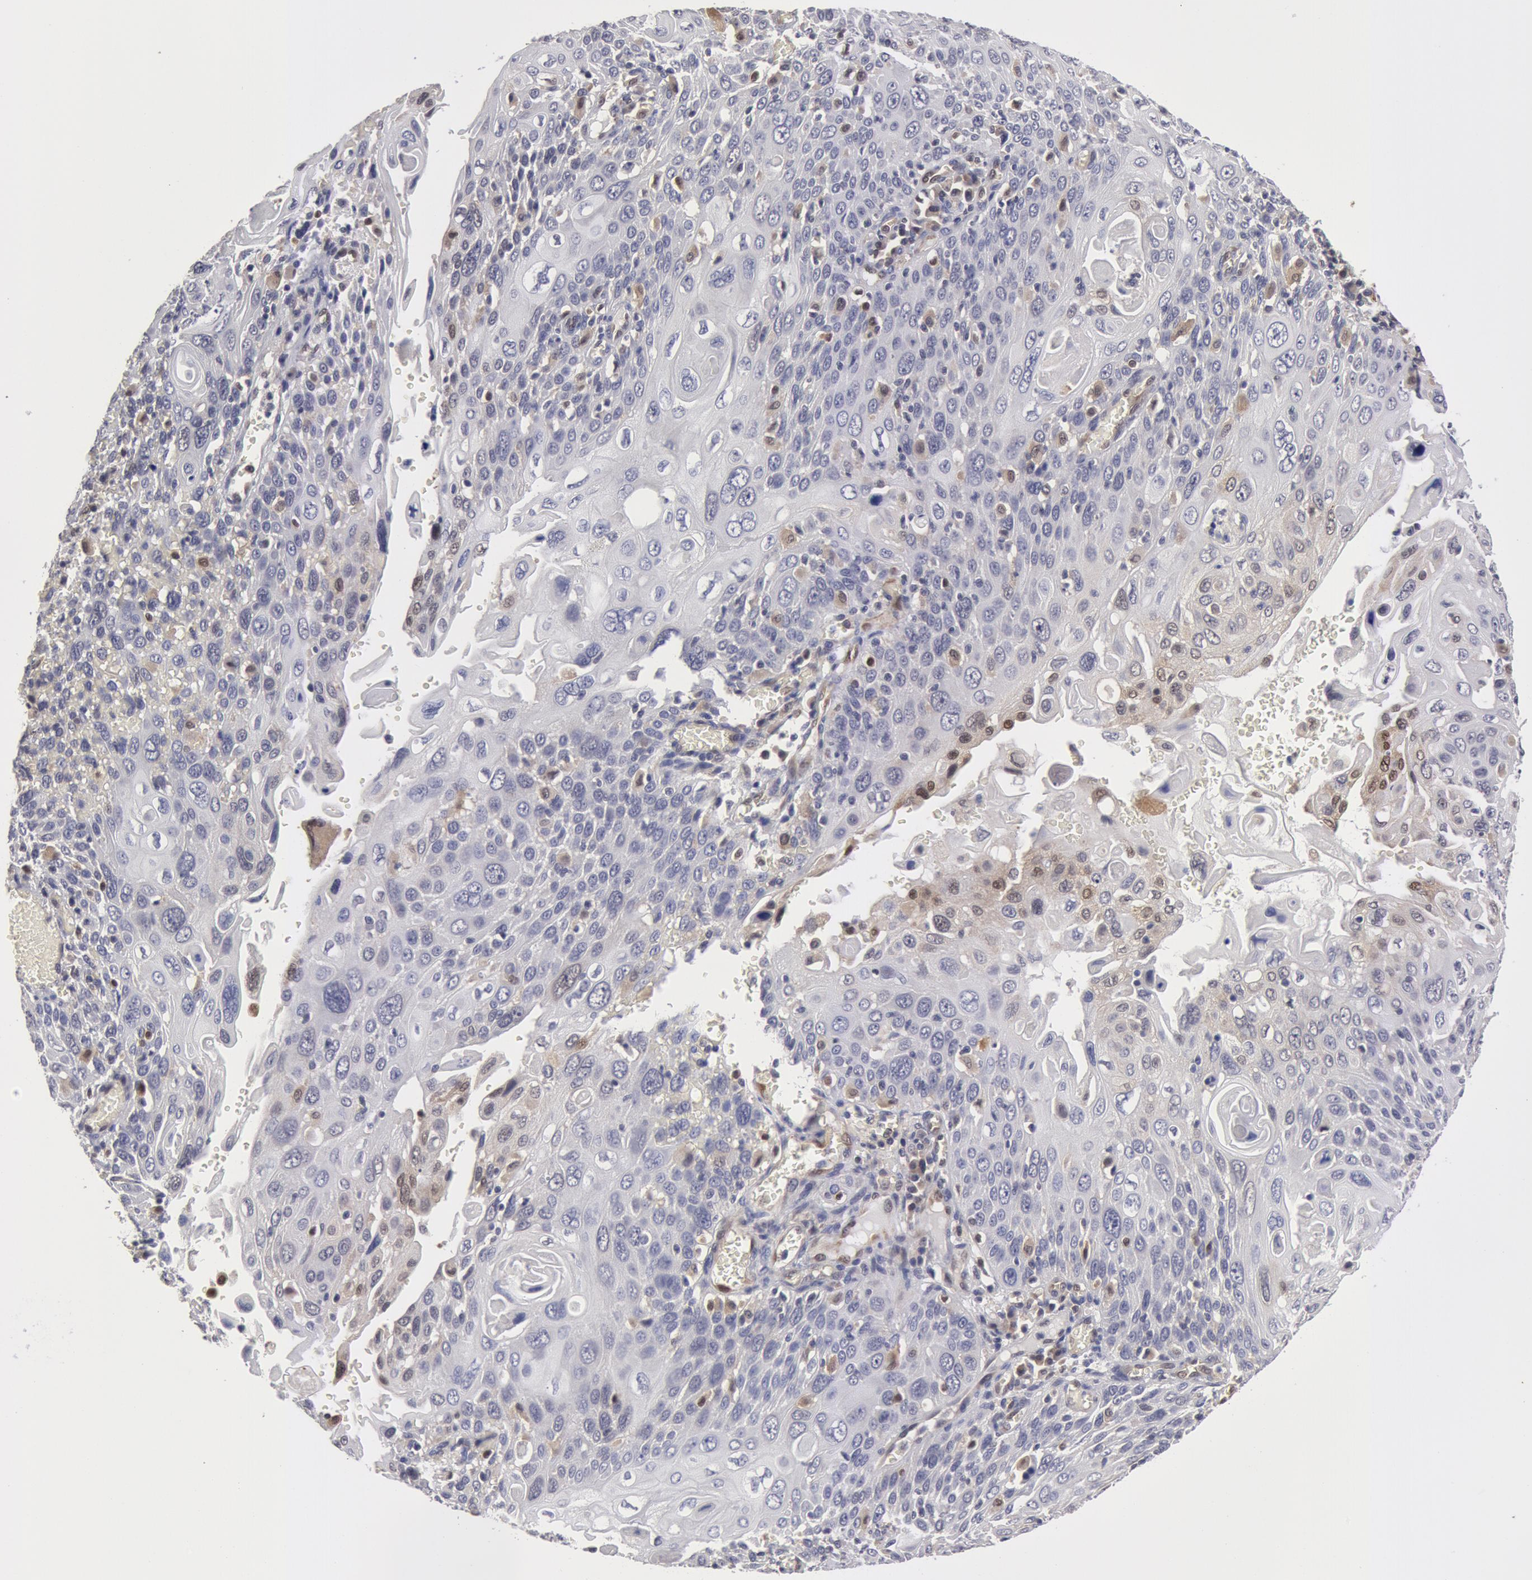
{"staining": {"intensity": "negative", "quantity": "none", "location": "none"}, "tissue": "cervical cancer", "cell_type": "Tumor cells", "image_type": "cancer", "snomed": [{"axis": "morphology", "description": "Squamous cell carcinoma, NOS"}, {"axis": "topography", "description": "Cervix"}], "caption": "Cervical squamous cell carcinoma was stained to show a protein in brown. There is no significant positivity in tumor cells.", "gene": "TXNRD1", "patient": {"sex": "female", "age": 54}}